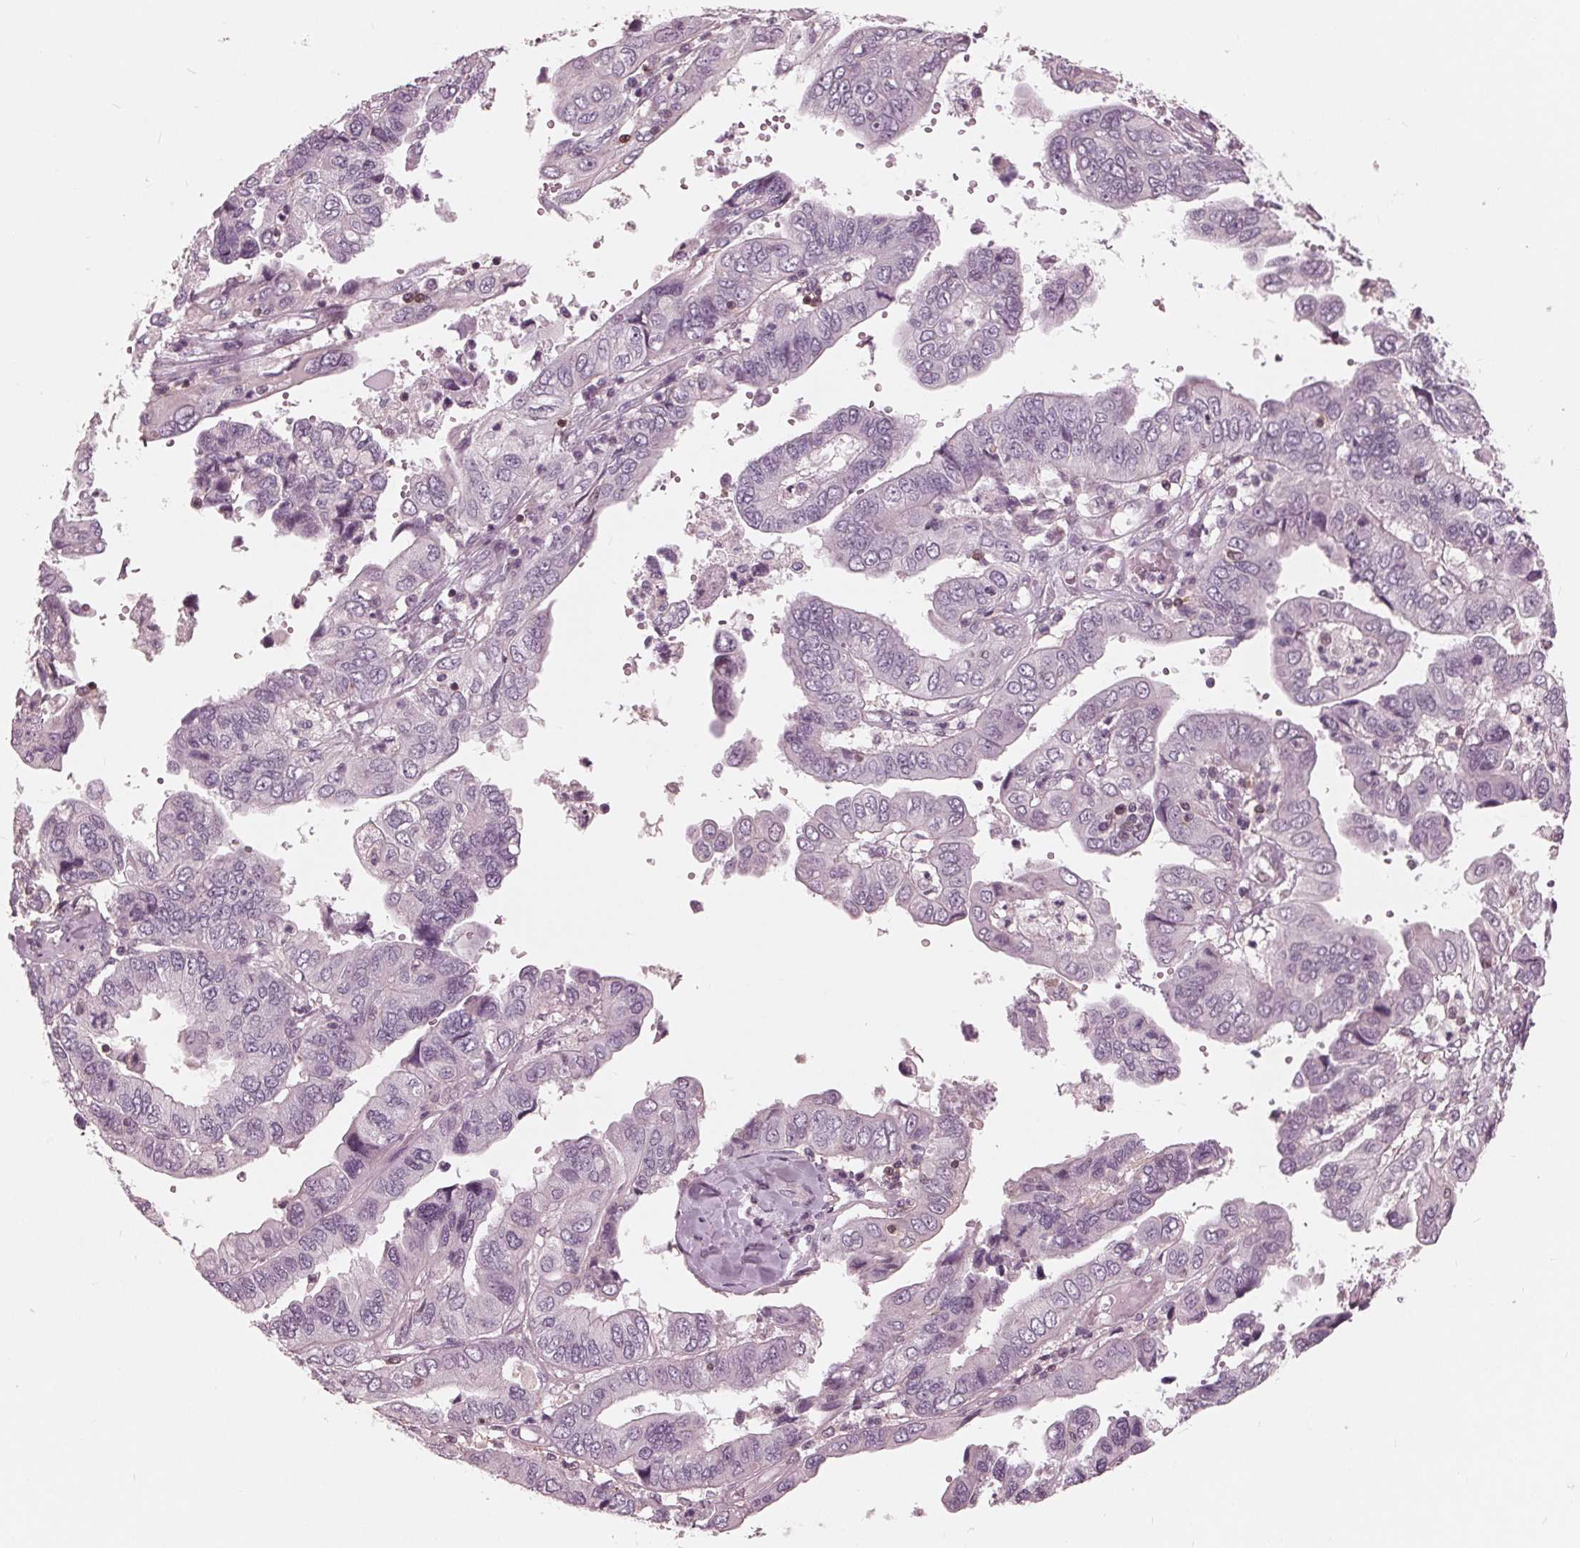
{"staining": {"intensity": "negative", "quantity": "none", "location": "none"}, "tissue": "ovarian cancer", "cell_type": "Tumor cells", "image_type": "cancer", "snomed": [{"axis": "morphology", "description": "Cystadenocarcinoma, serous, NOS"}, {"axis": "topography", "description": "Ovary"}], "caption": "Protein analysis of ovarian cancer reveals no significant positivity in tumor cells.", "gene": "ING3", "patient": {"sex": "female", "age": 79}}